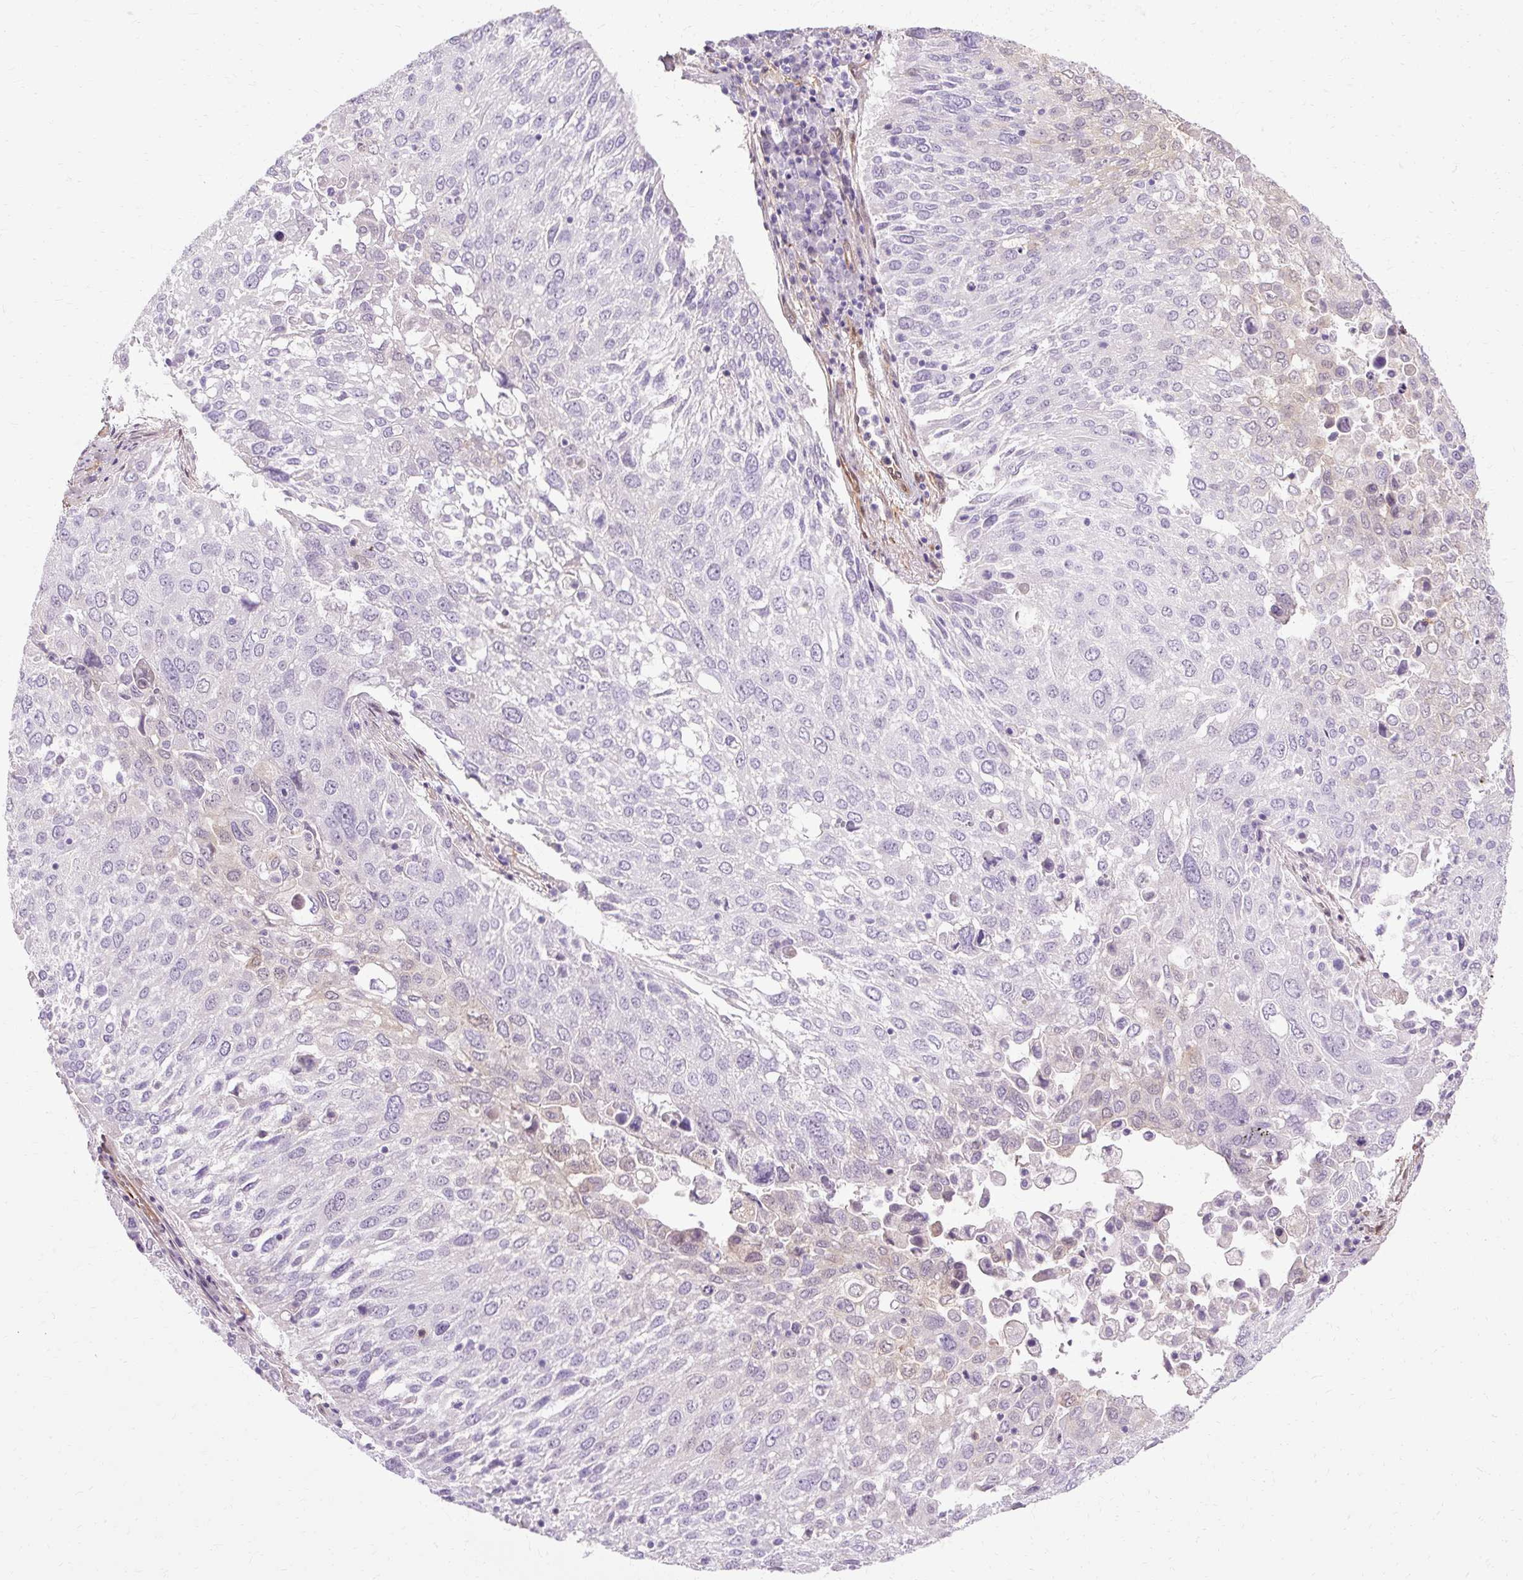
{"staining": {"intensity": "negative", "quantity": "none", "location": "none"}, "tissue": "lung cancer", "cell_type": "Tumor cells", "image_type": "cancer", "snomed": [{"axis": "morphology", "description": "Squamous cell carcinoma, NOS"}, {"axis": "topography", "description": "Lung"}], "caption": "IHC image of human squamous cell carcinoma (lung) stained for a protein (brown), which shows no staining in tumor cells.", "gene": "CNN3", "patient": {"sex": "male", "age": 65}}